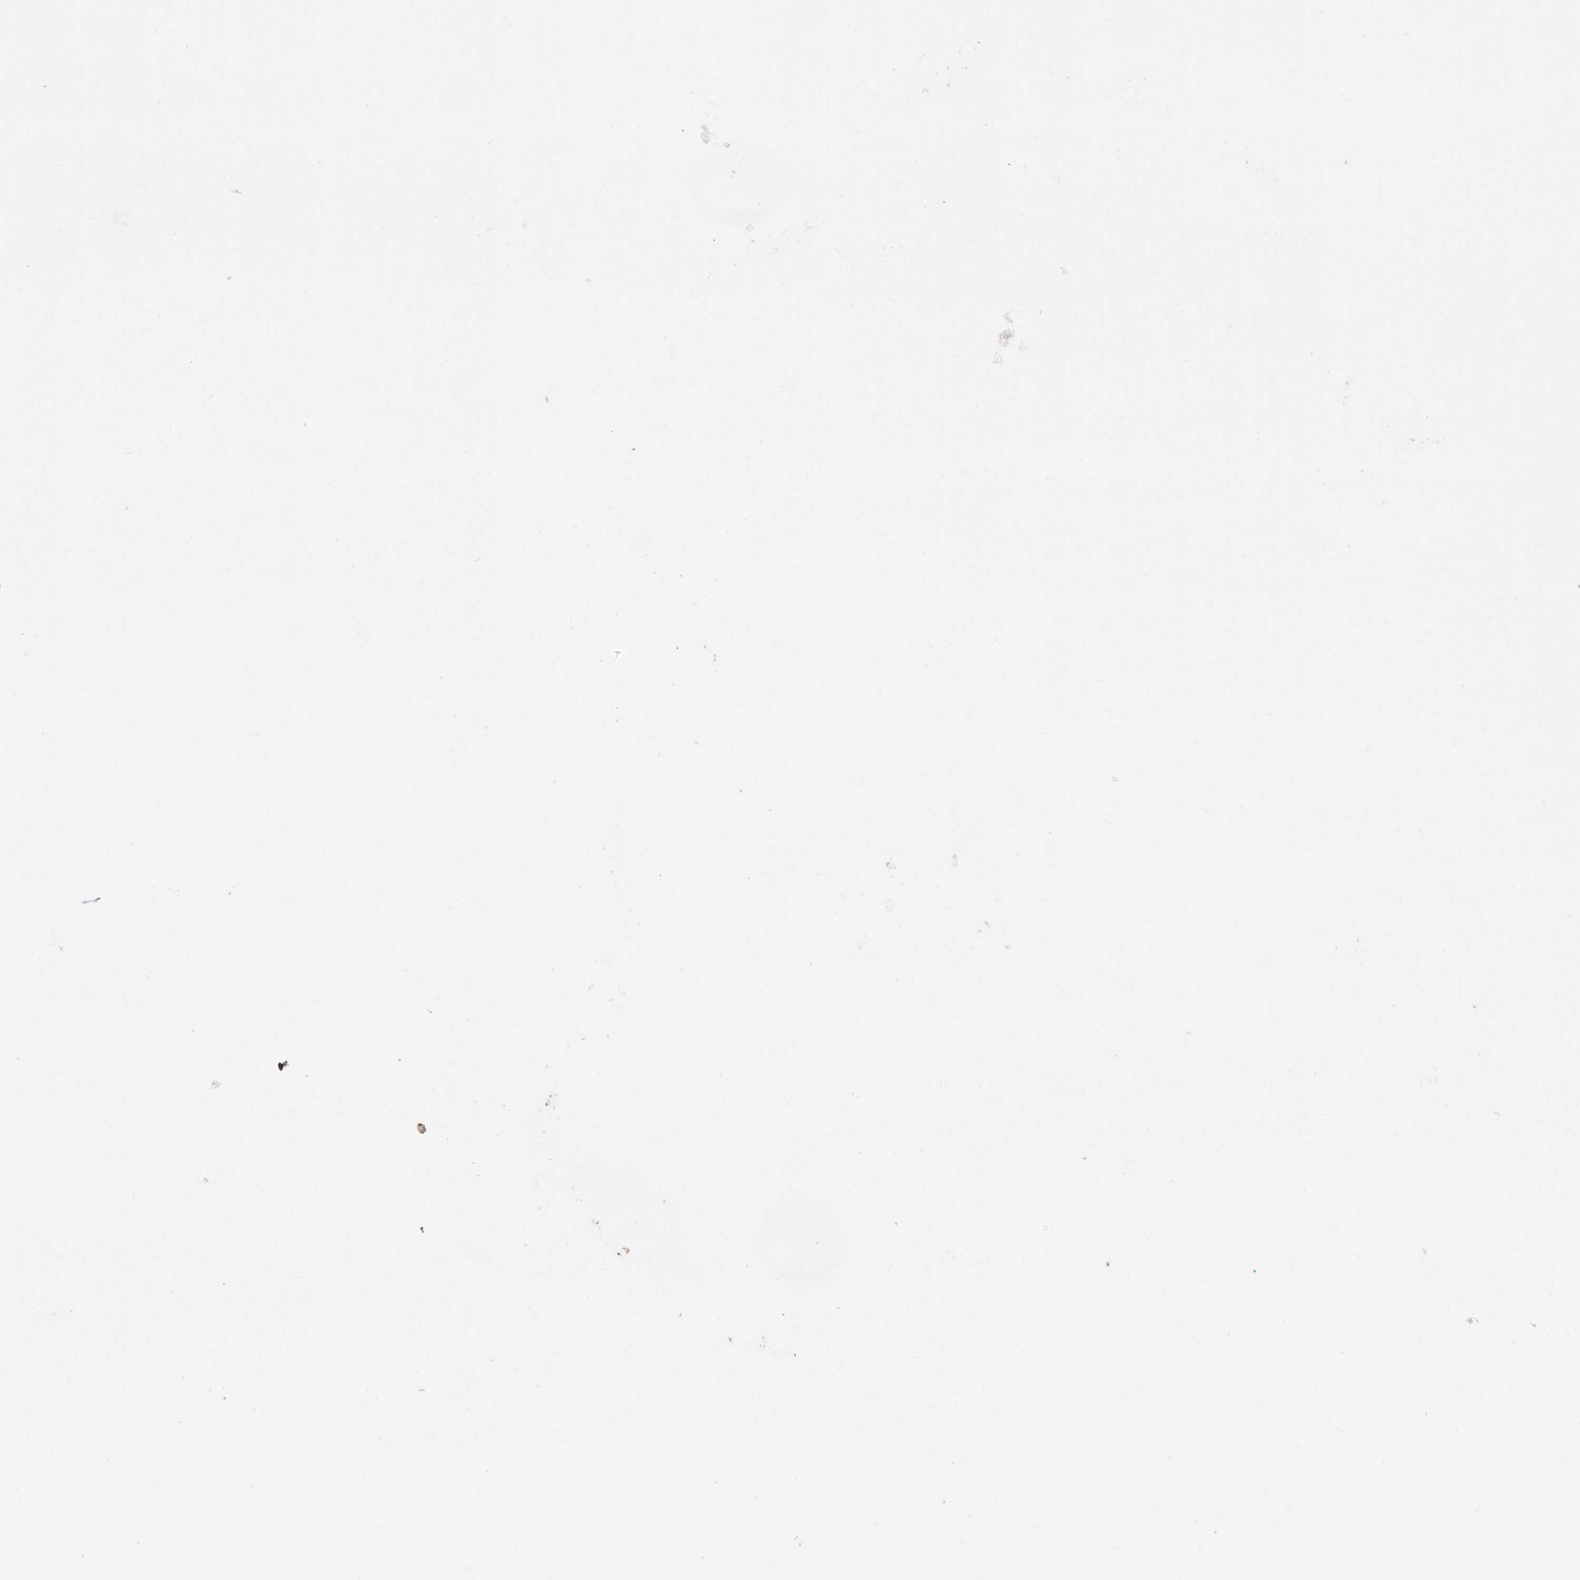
{"staining": {"intensity": "strong", "quantity": ">75%", "location": "cytoplasmic/membranous"}, "tissue": "melanoma", "cell_type": "Tumor cells", "image_type": "cancer", "snomed": [{"axis": "morphology", "description": "Malignant melanoma, Metastatic site"}, {"axis": "topography", "description": "Lung"}], "caption": "A high amount of strong cytoplasmic/membranous expression is identified in about >75% of tumor cells in malignant melanoma (metastatic site) tissue.", "gene": "NUP43", "patient": {"sex": "male", "age": 64}}